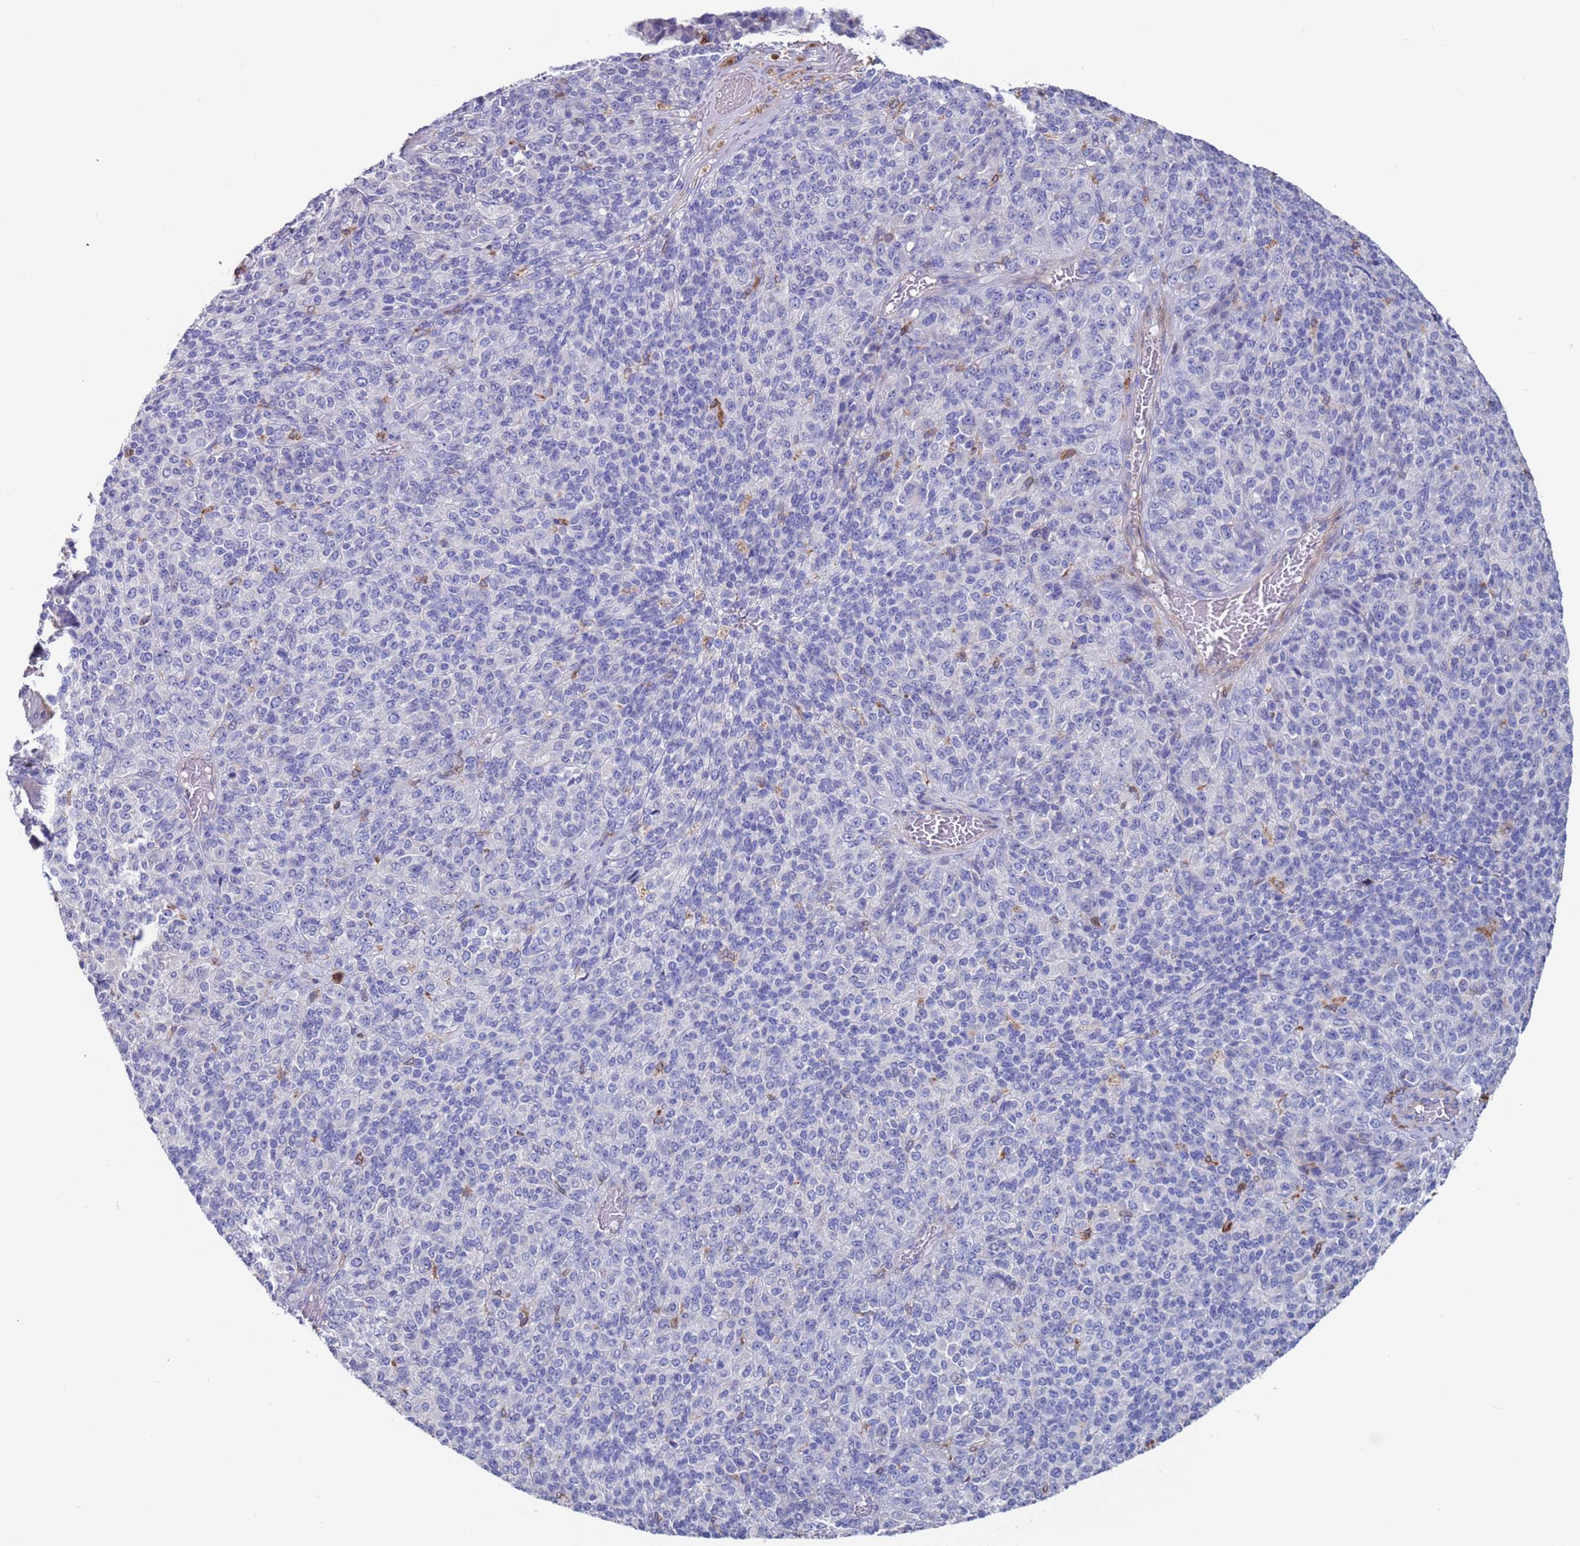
{"staining": {"intensity": "negative", "quantity": "none", "location": "none"}, "tissue": "melanoma", "cell_type": "Tumor cells", "image_type": "cancer", "snomed": [{"axis": "morphology", "description": "Malignant melanoma, Metastatic site"}, {"axis": "topography", "description": "Brain"}], "caption": "Immunohistochemical staining of human malignant melanoma (metastatic site) demonstrates no significant expression in tumor cells. (DAB (3,3'-diaminobenzidine) IHC visualized using brightfield microscopy, high magnification).", "gene": "GREB1L", "patient": {"sex": "female", "age": 56}}